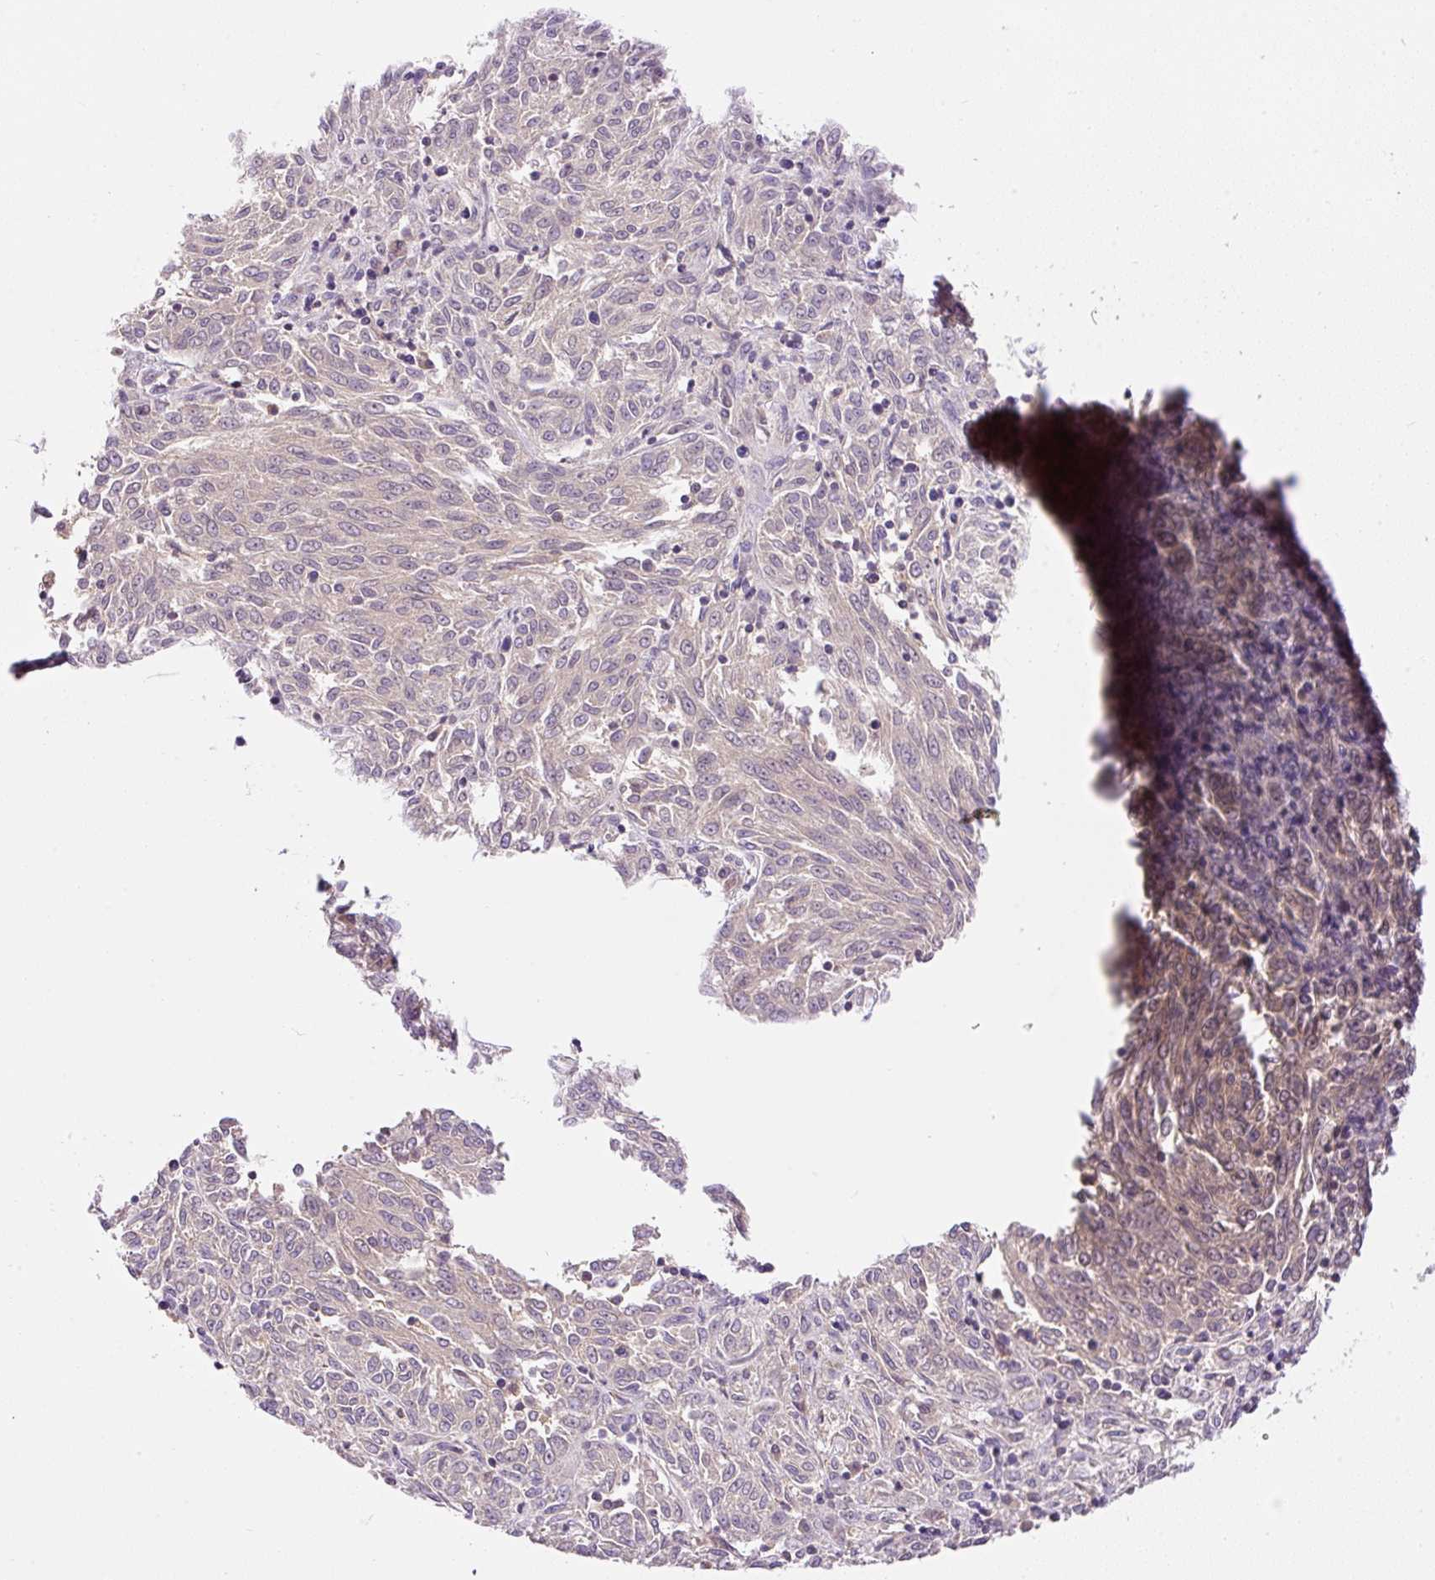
{"staining": {"intensity": "negative", "quantity": "none", "location": "none"}, "tissue": "melanoma", "cell_type": "Tumor cells", "image_type": "cancer", "snomed": [{"axis": "morphology", "description": "Malignant melanoma, NOS"}, {"axis": "topography", "description": "Skin"}], "caption": "Immunohistochemistry photomicrograph of malignant melanoma stained for a protein (brown), which shows no staining in tumor cells.", "gene": "CARD11", "patient": {"sex": "female", "age": 72}}